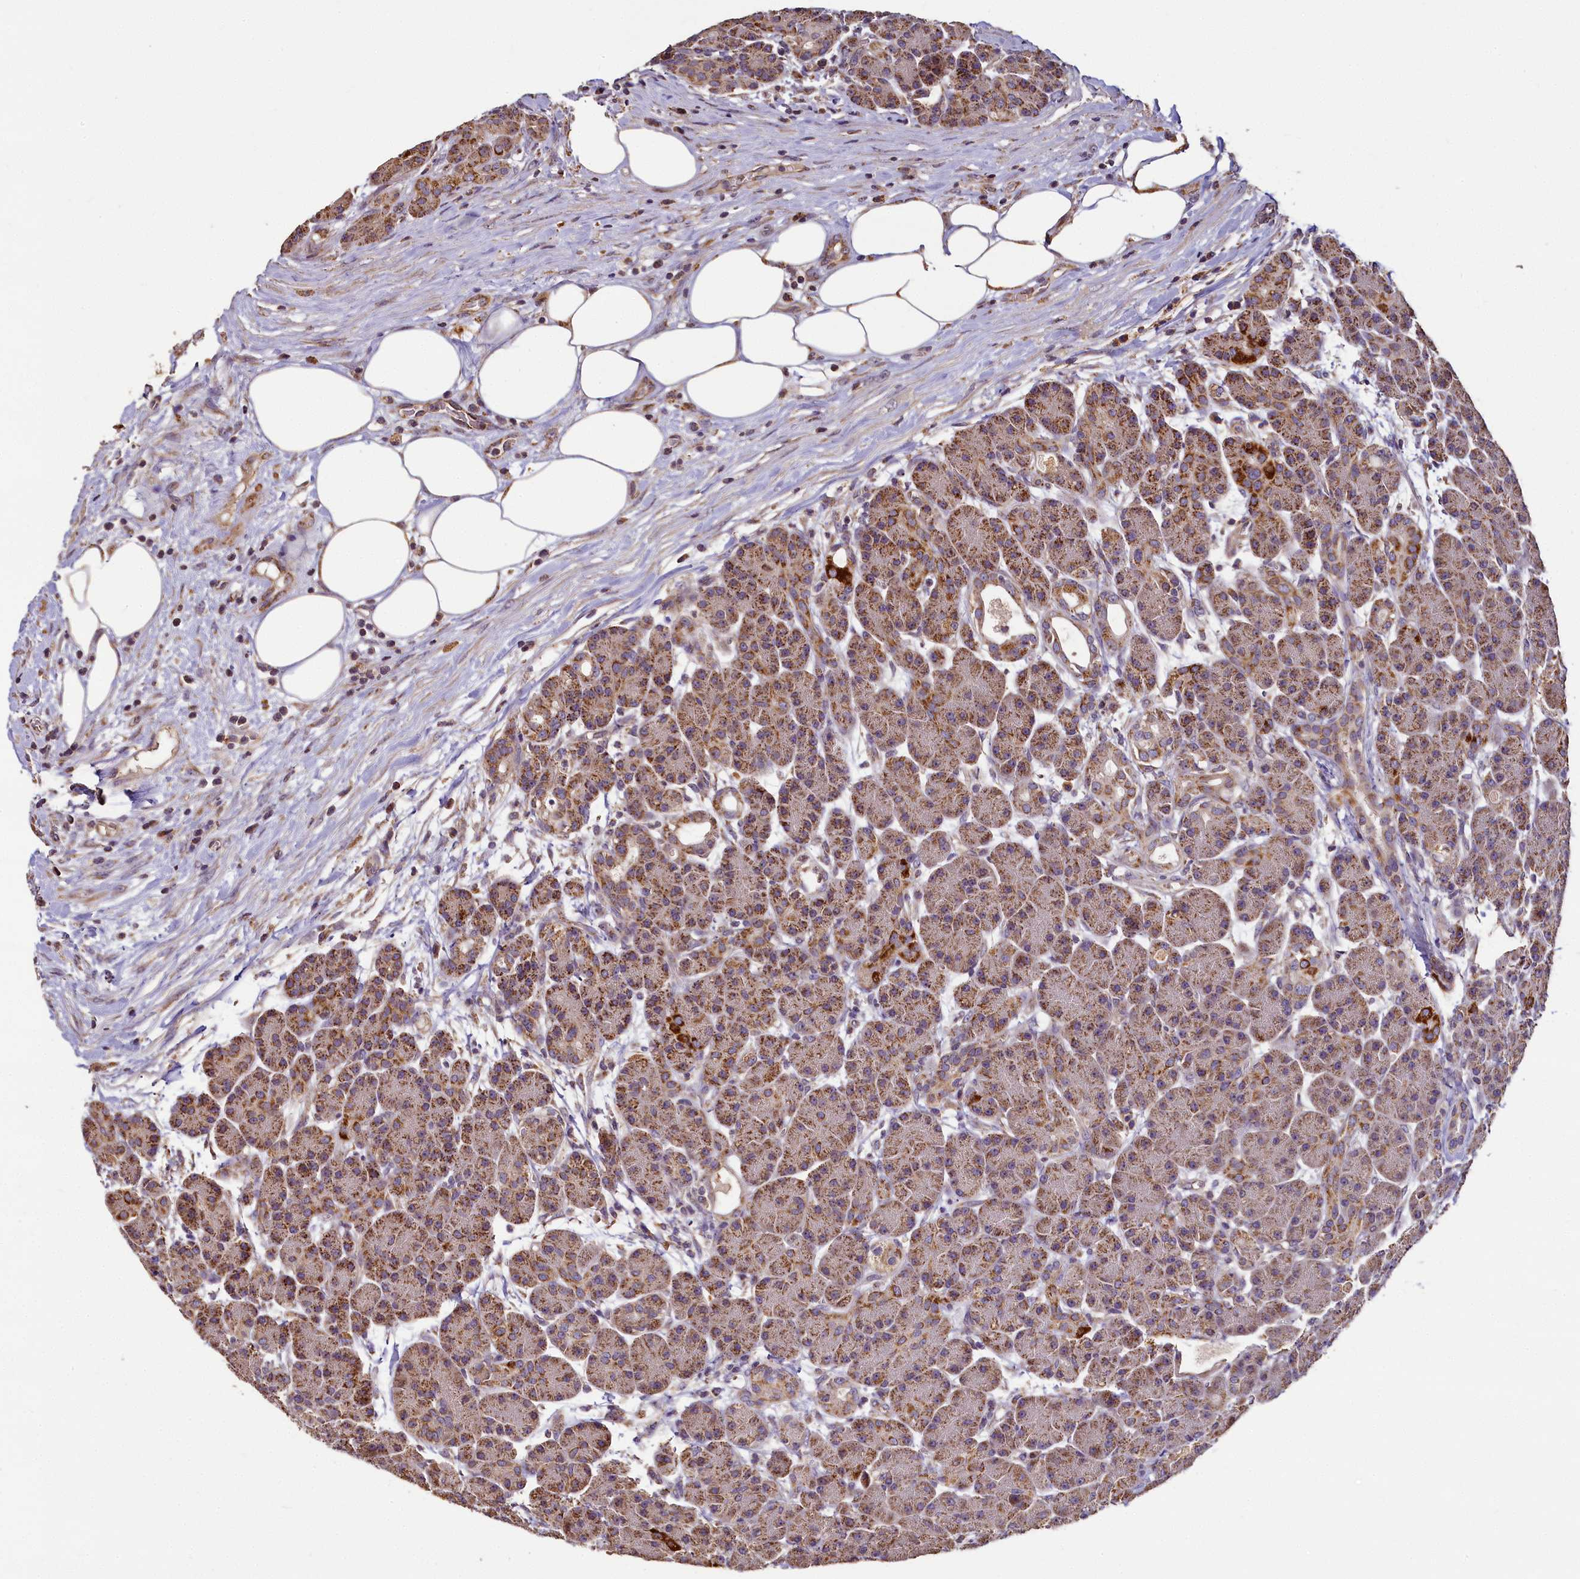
{"staining": {"intensity": "strong", "quantity": ">75%", "location": "cytoplasmic/membranous"}, "tissue": "pancreas", "cell_type": "Exocrine glandular cells", "image_type": "normal", "snomed": [{"axis": "morphology", "description": "Normal tissue, NOS"}, {"axis": "topography", "description": "Pancreas"}], "caption": "Pancreas stained for a protein (brown) shows strong cytoplasmic/membranous positive expression in approximately >75% of exocrine glandular cells.", "gene": "COQ9", "patient": {"sex": "male", "age": 63}}